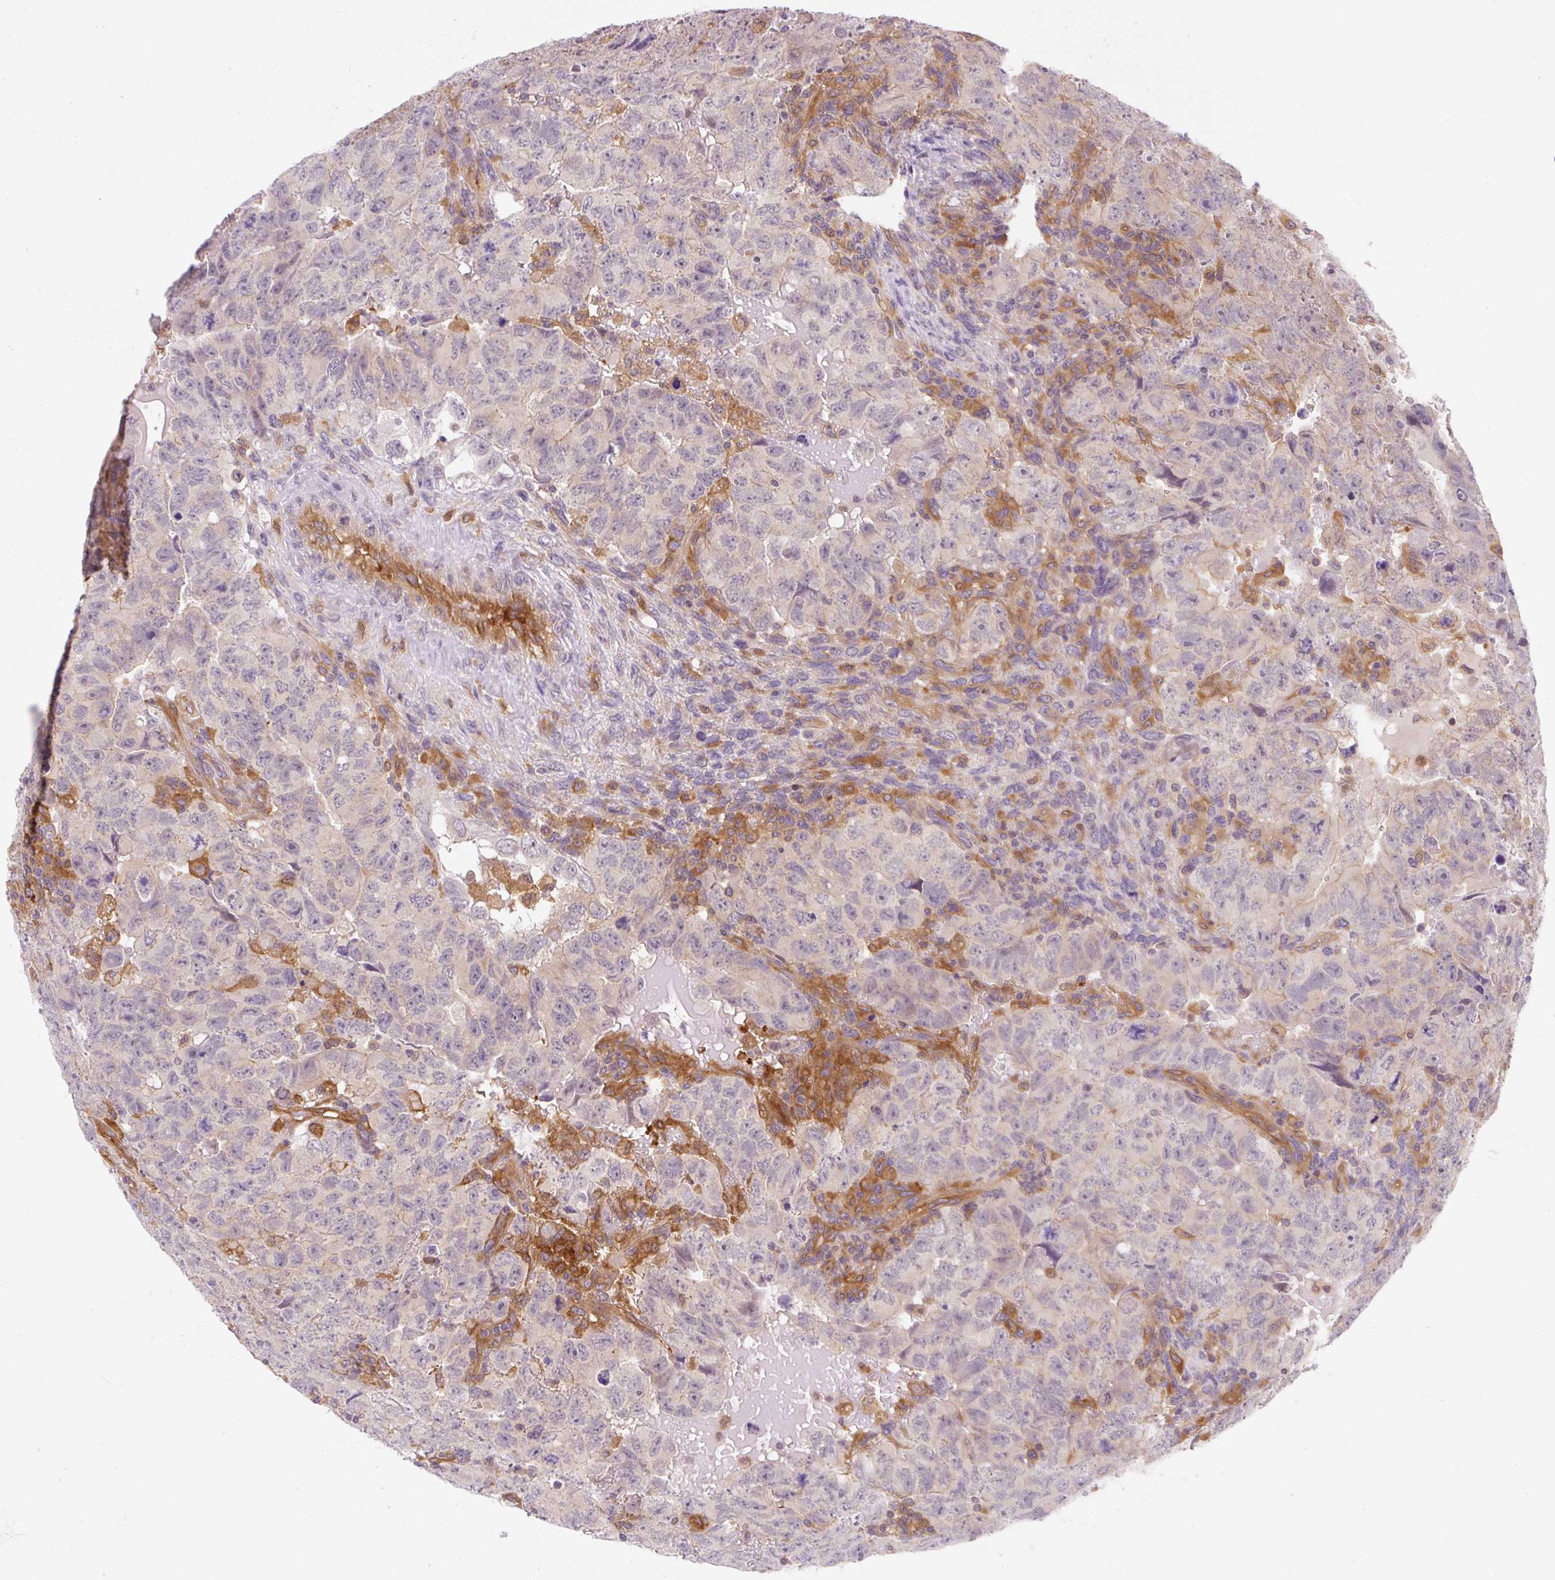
{"staining": {"intensity": "negative", "quantity": "none", "location": "none"}, "tissue": "testis cancer", "cell_type": "Tumor cells", "image_type": "cancer", "snomed": [{"axis": "morphology", "description": "Carcinoma, Embryonal, NOS"}, {"axis": "topography", "description": "Testis"}], "caption": "A histopathology image of human testis cancer is negative for staining in tumor cells.", "gene": "OMA1", "patient": {"sex": "male", "age": 24}}